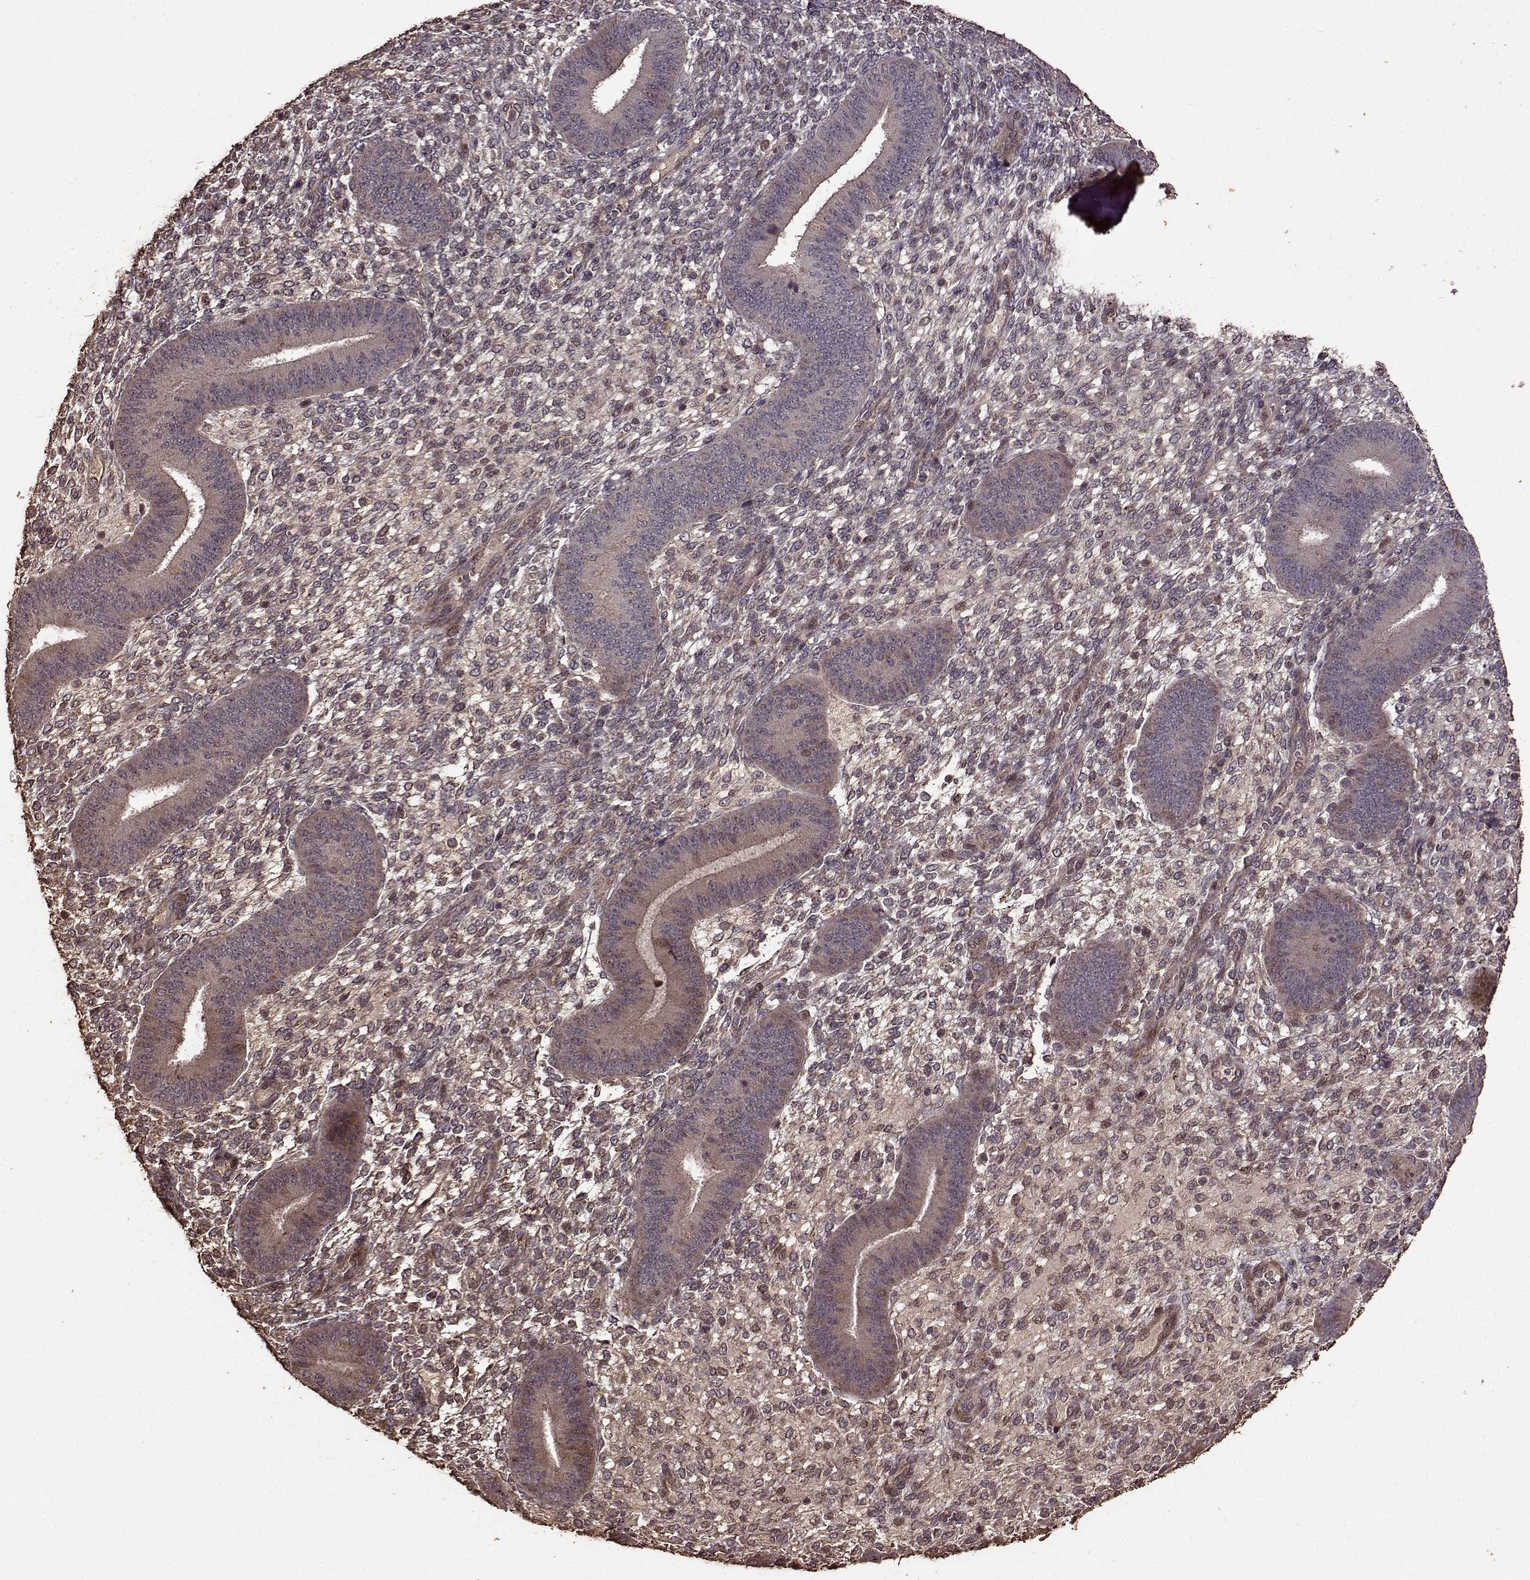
{"staining": {"intensity": "weak", "quantity": "<25%", "location": "cytoplasmic/membranous"}, "tissue": "endometrium", "cell_type": "Cells in endometrial stroma", "image_type": "normal", "snomed": [{"axis": "morphology", "description": "Normal tissue, NOS"}, {"axis": "topography", "description": "Endometrium"}], "caption": "A micrograph of human endometrium is negative for staining in cells in endometrial stroma. (Brightfield microscopy of DAB (3,3'-diaminobenzidine) immunohistochemistry (IHC) at high magnification).", "gene": "FBXW11", "patient": {"sex": "female", "age": 39}}